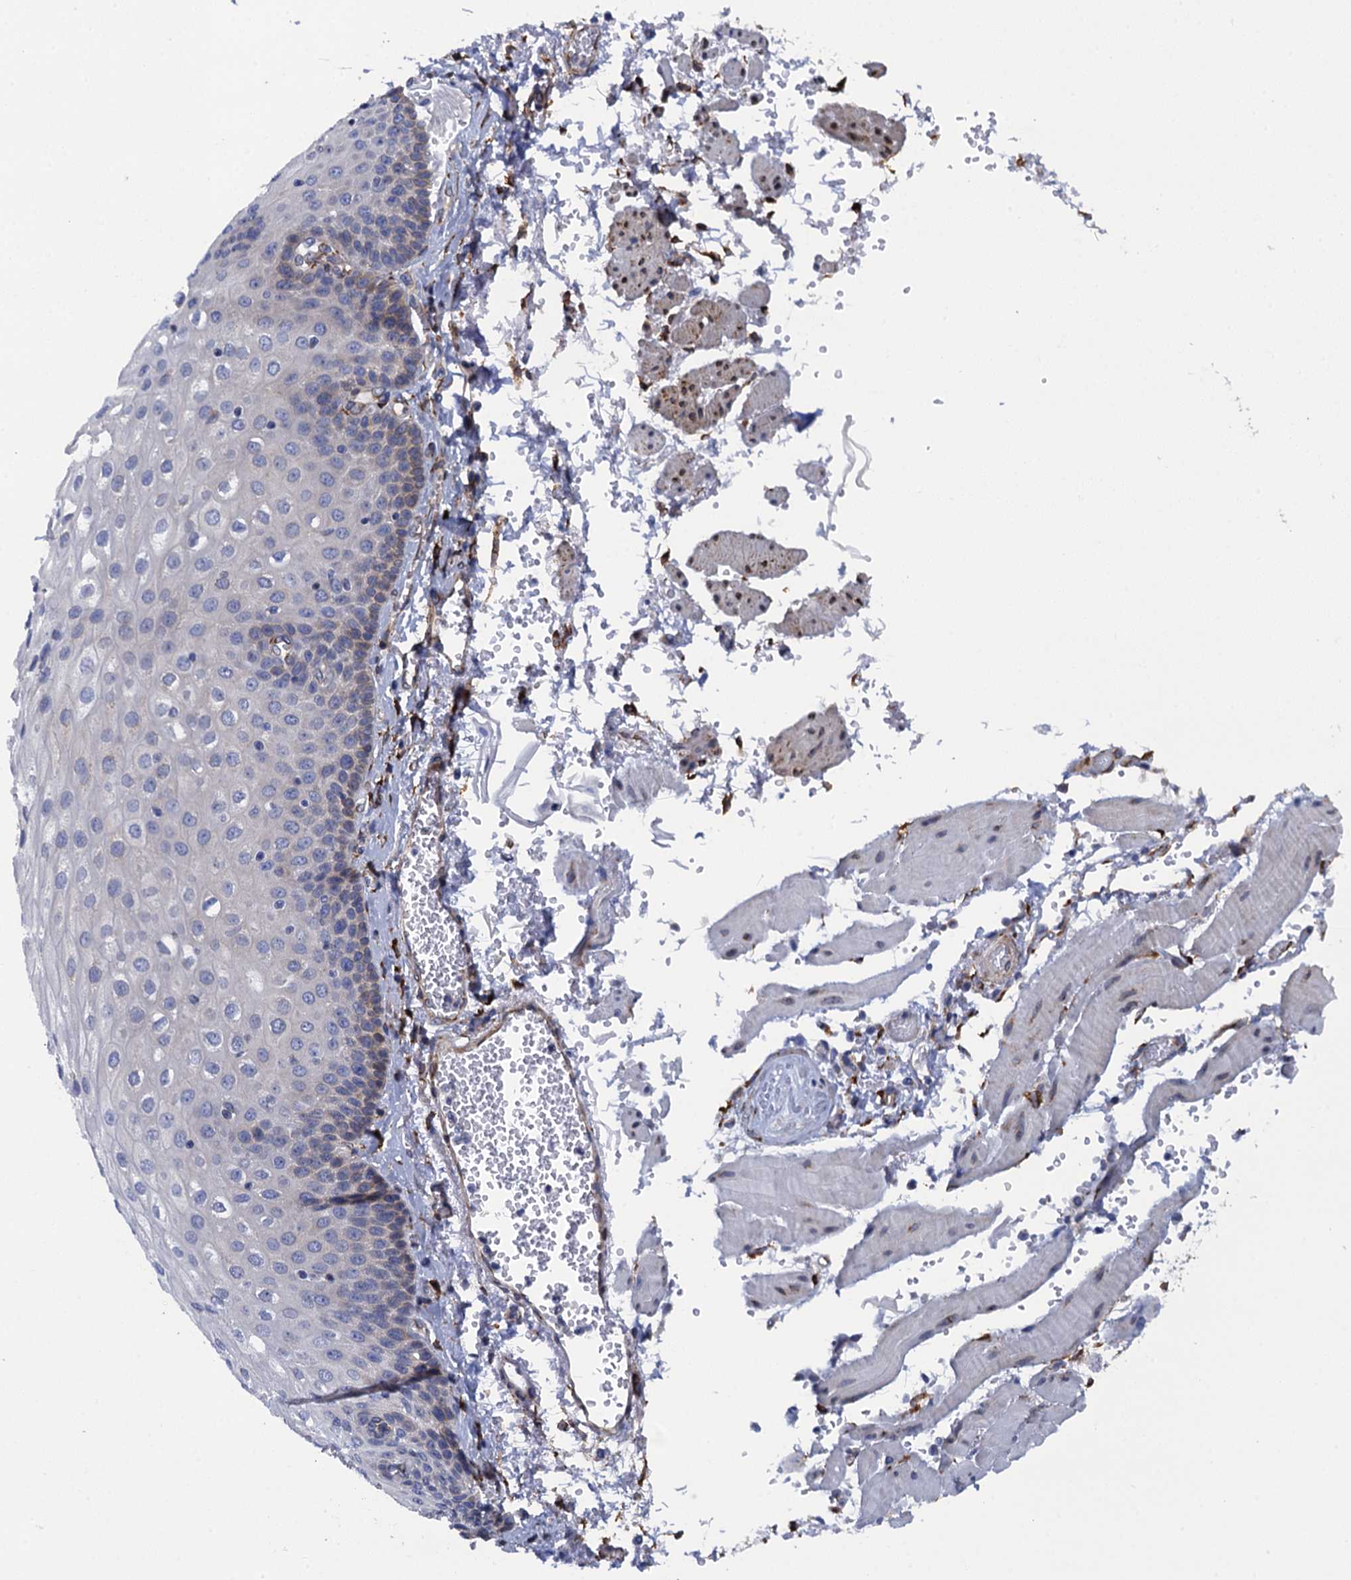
{"staining": {"intensity": "moderate", "quantity": "<25%", "location": "cytoplasmic/membranous"}, "tissue": "esophagus", "cell_type": "Squamous epithelial cells", "image_type": "normal", "snomed": [{"axis": "morphology", "description": "Normal tissue, NOS"}, {"axis": "topography", "description": "Esophagus"}], "caption": "Immunohistochemical staining of normal esophagus reveals moderate cytoplasmic/membranous protein expression in about <25% of squamous epithelial cells.", "gene": "POGLUT3", "patient": {"sex": "male", "age": 81}}